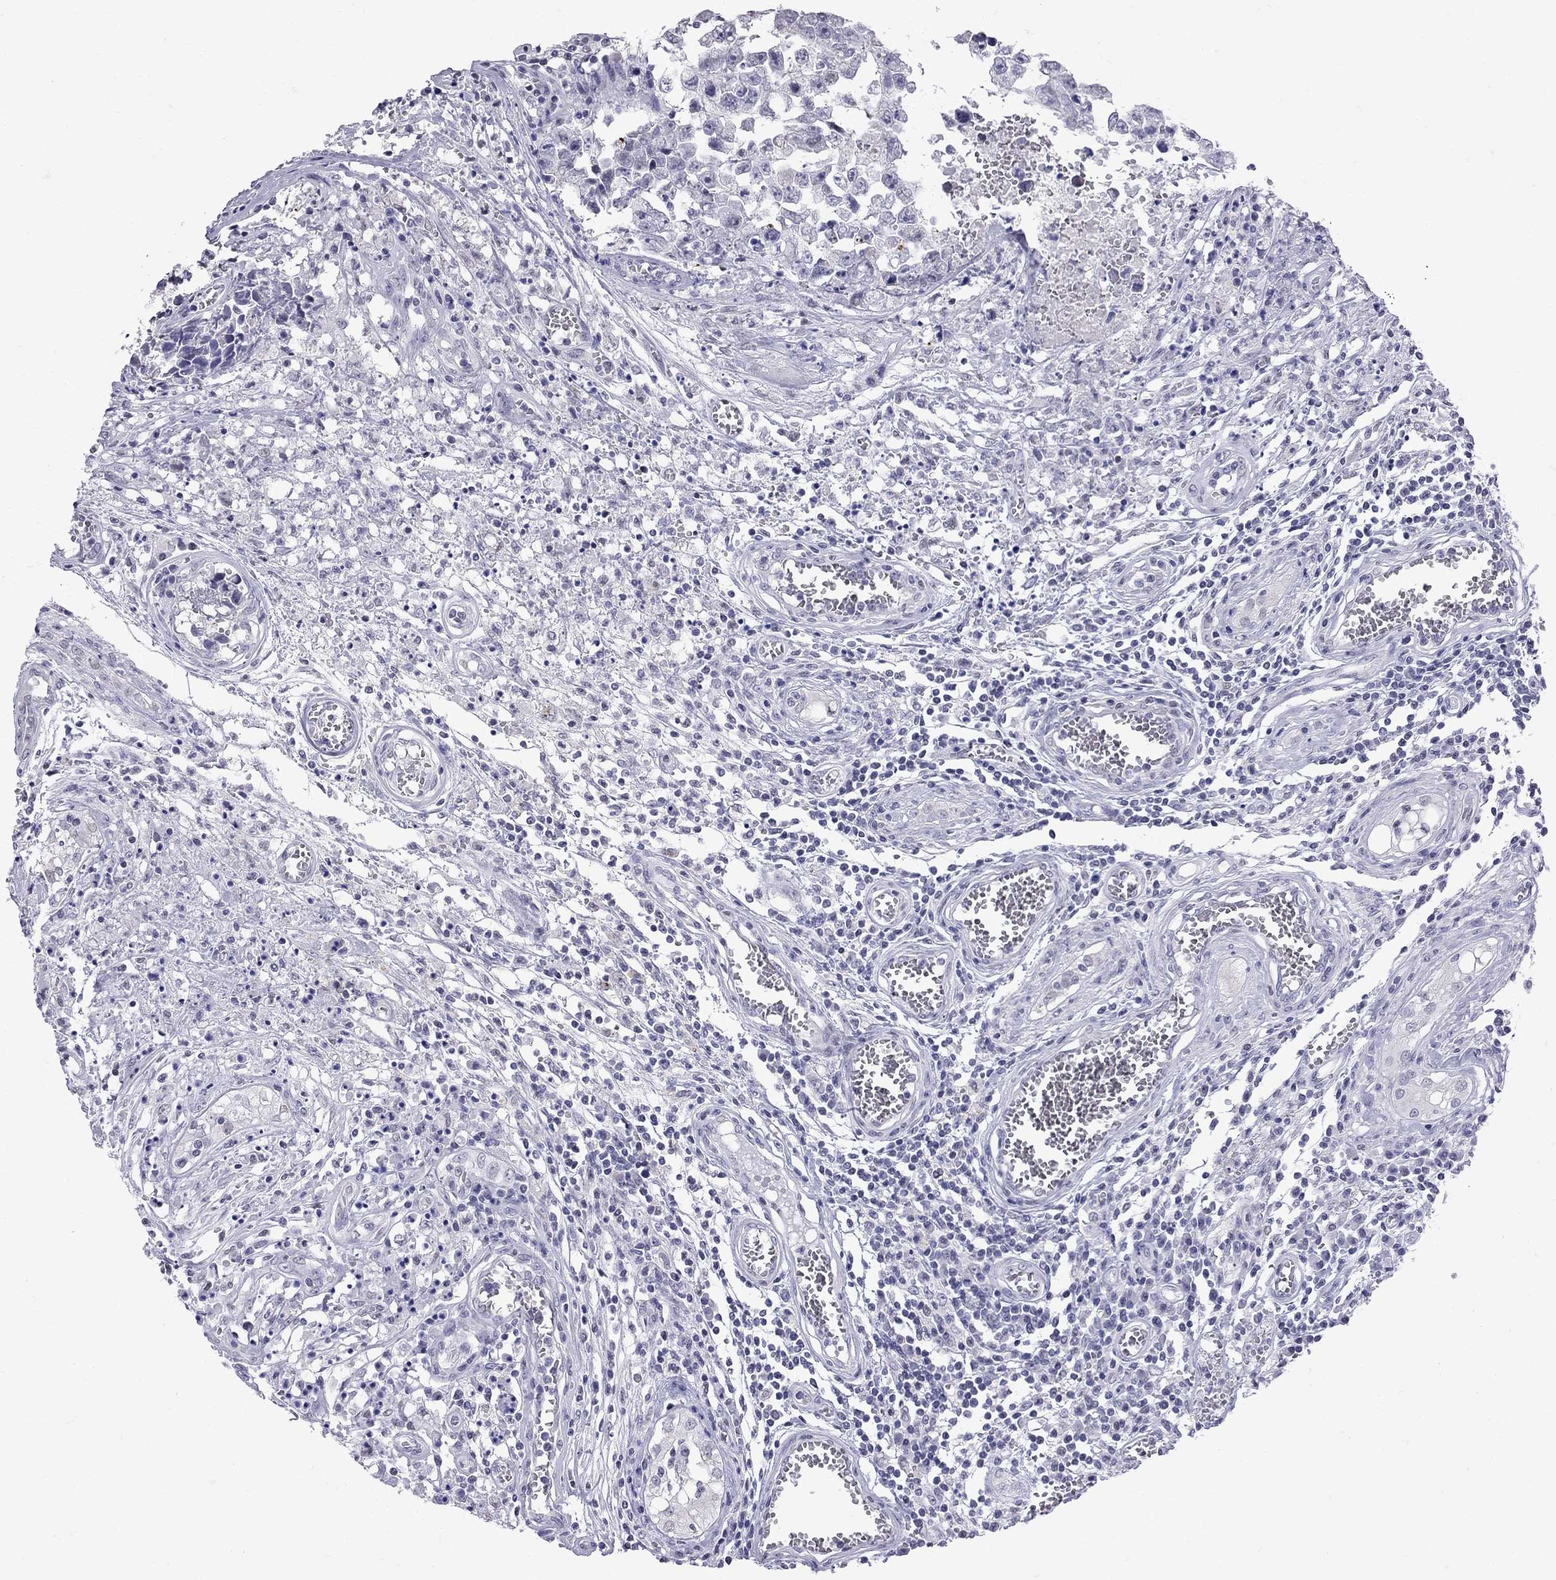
{"staining": {"intensity": "negative", "quantity": "none", "location": "none"}, "tissue": "testis cancer", "cell_type": "Tumor cells", "image_type": "cancer", "snomed": [{"axis": "morphology", "description": "Carcinoma, Embryonal, NOS"}, {"axis": "topography", "description": "Testis"}], "caption": "The image reveals no staining of tumor cells in embryonal carcinoma (testis).", "gene": "MUC15", "patient": {"sex": "male", "age": 36}}